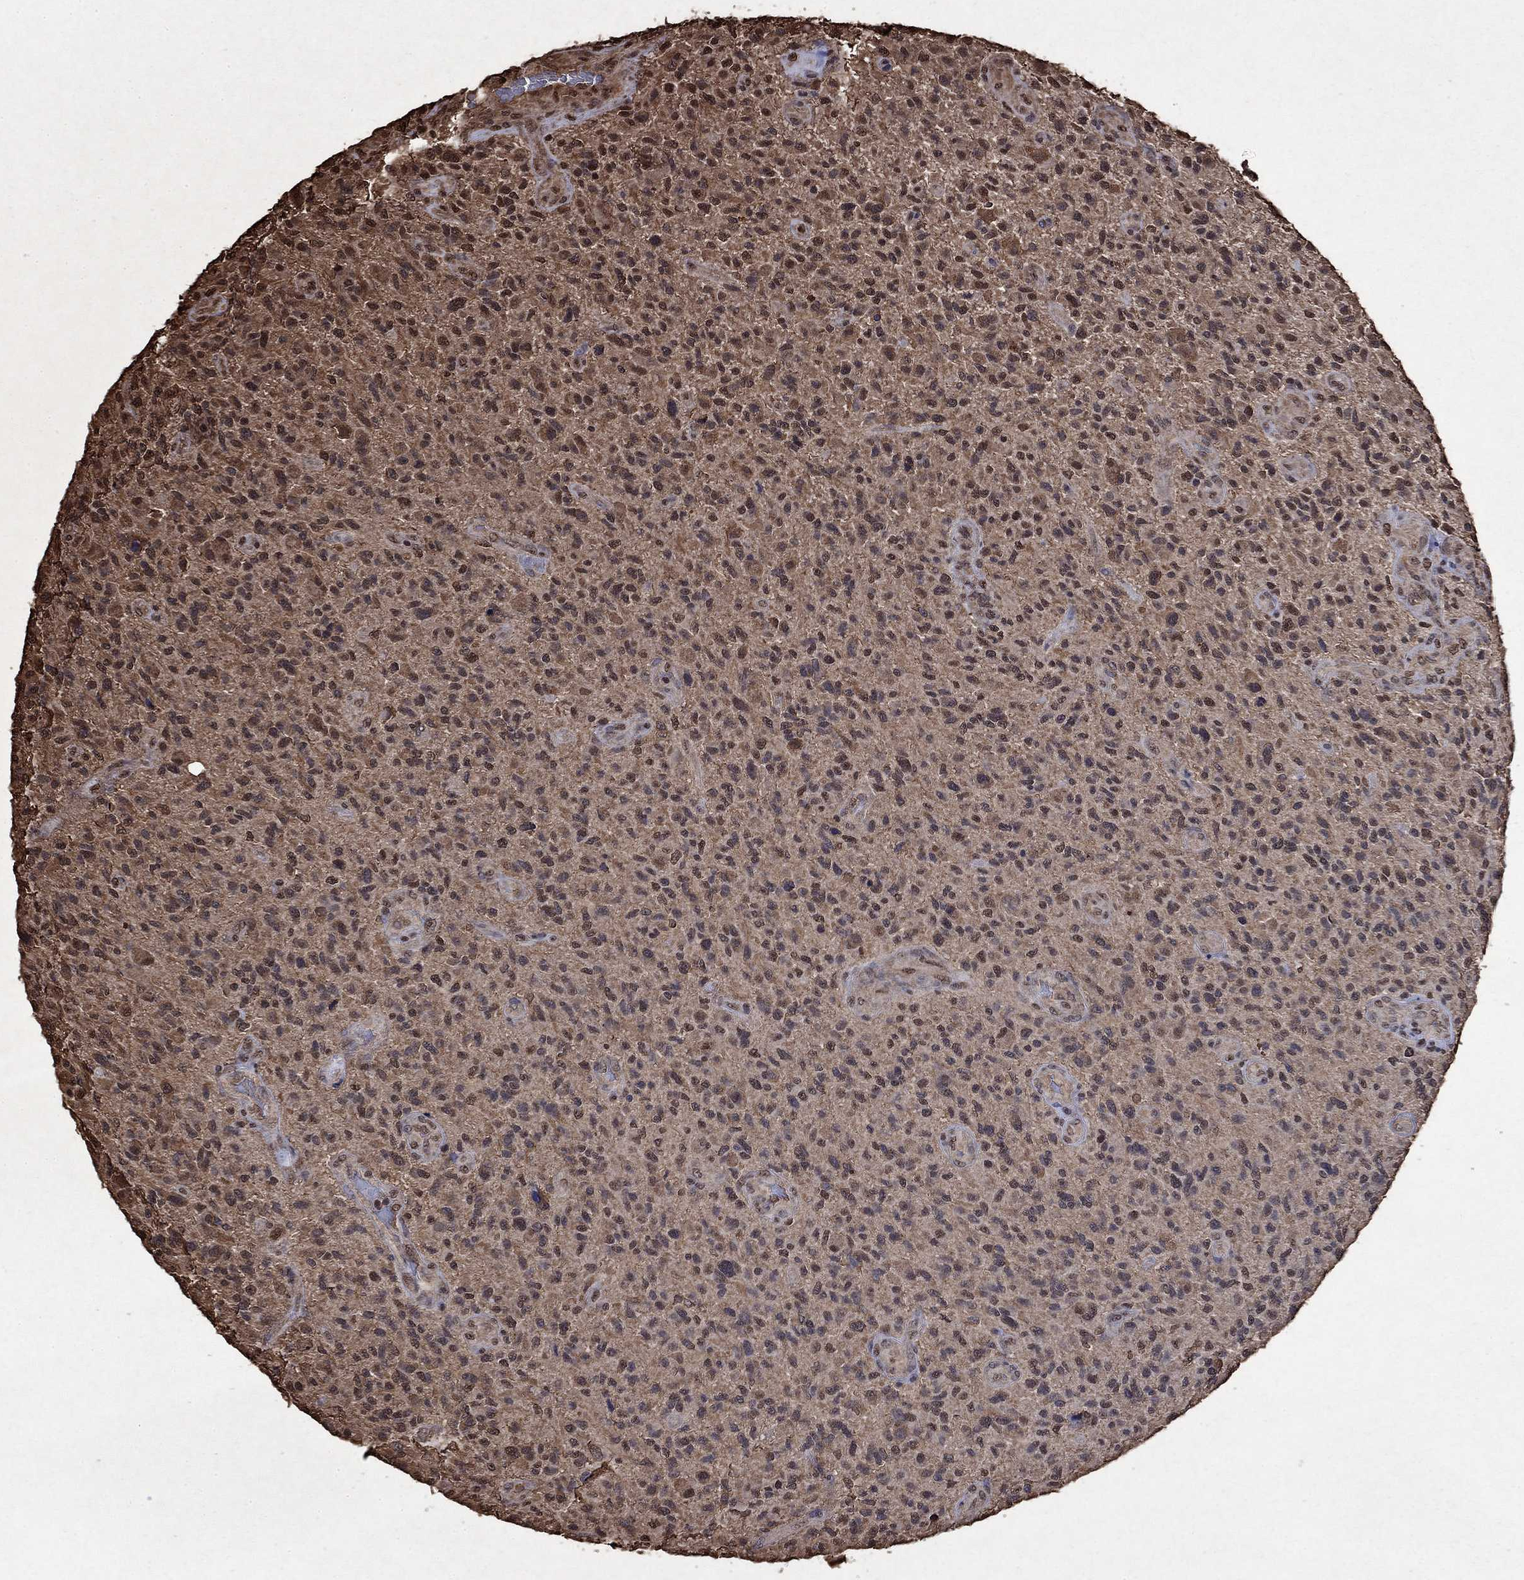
{"staining": {"intensity": "weak", "quantity": "<25%", "location": "nuclear"}, "tissue": "glioma", "cell_type": "Tumor cells", "image_type": "cancer", "snomed": [{"axis": "morphology", "description": "Glioma, malignant, High grade"}, {"axis": "topography", "description": "Brain"}], "caption": "A micrograph of malignant glioma (high-grade) stained for a protein exhibits no brown staining in tumor cells.", "gene": "GAPDH", "patient": {"sex": "male", "age": 47}}